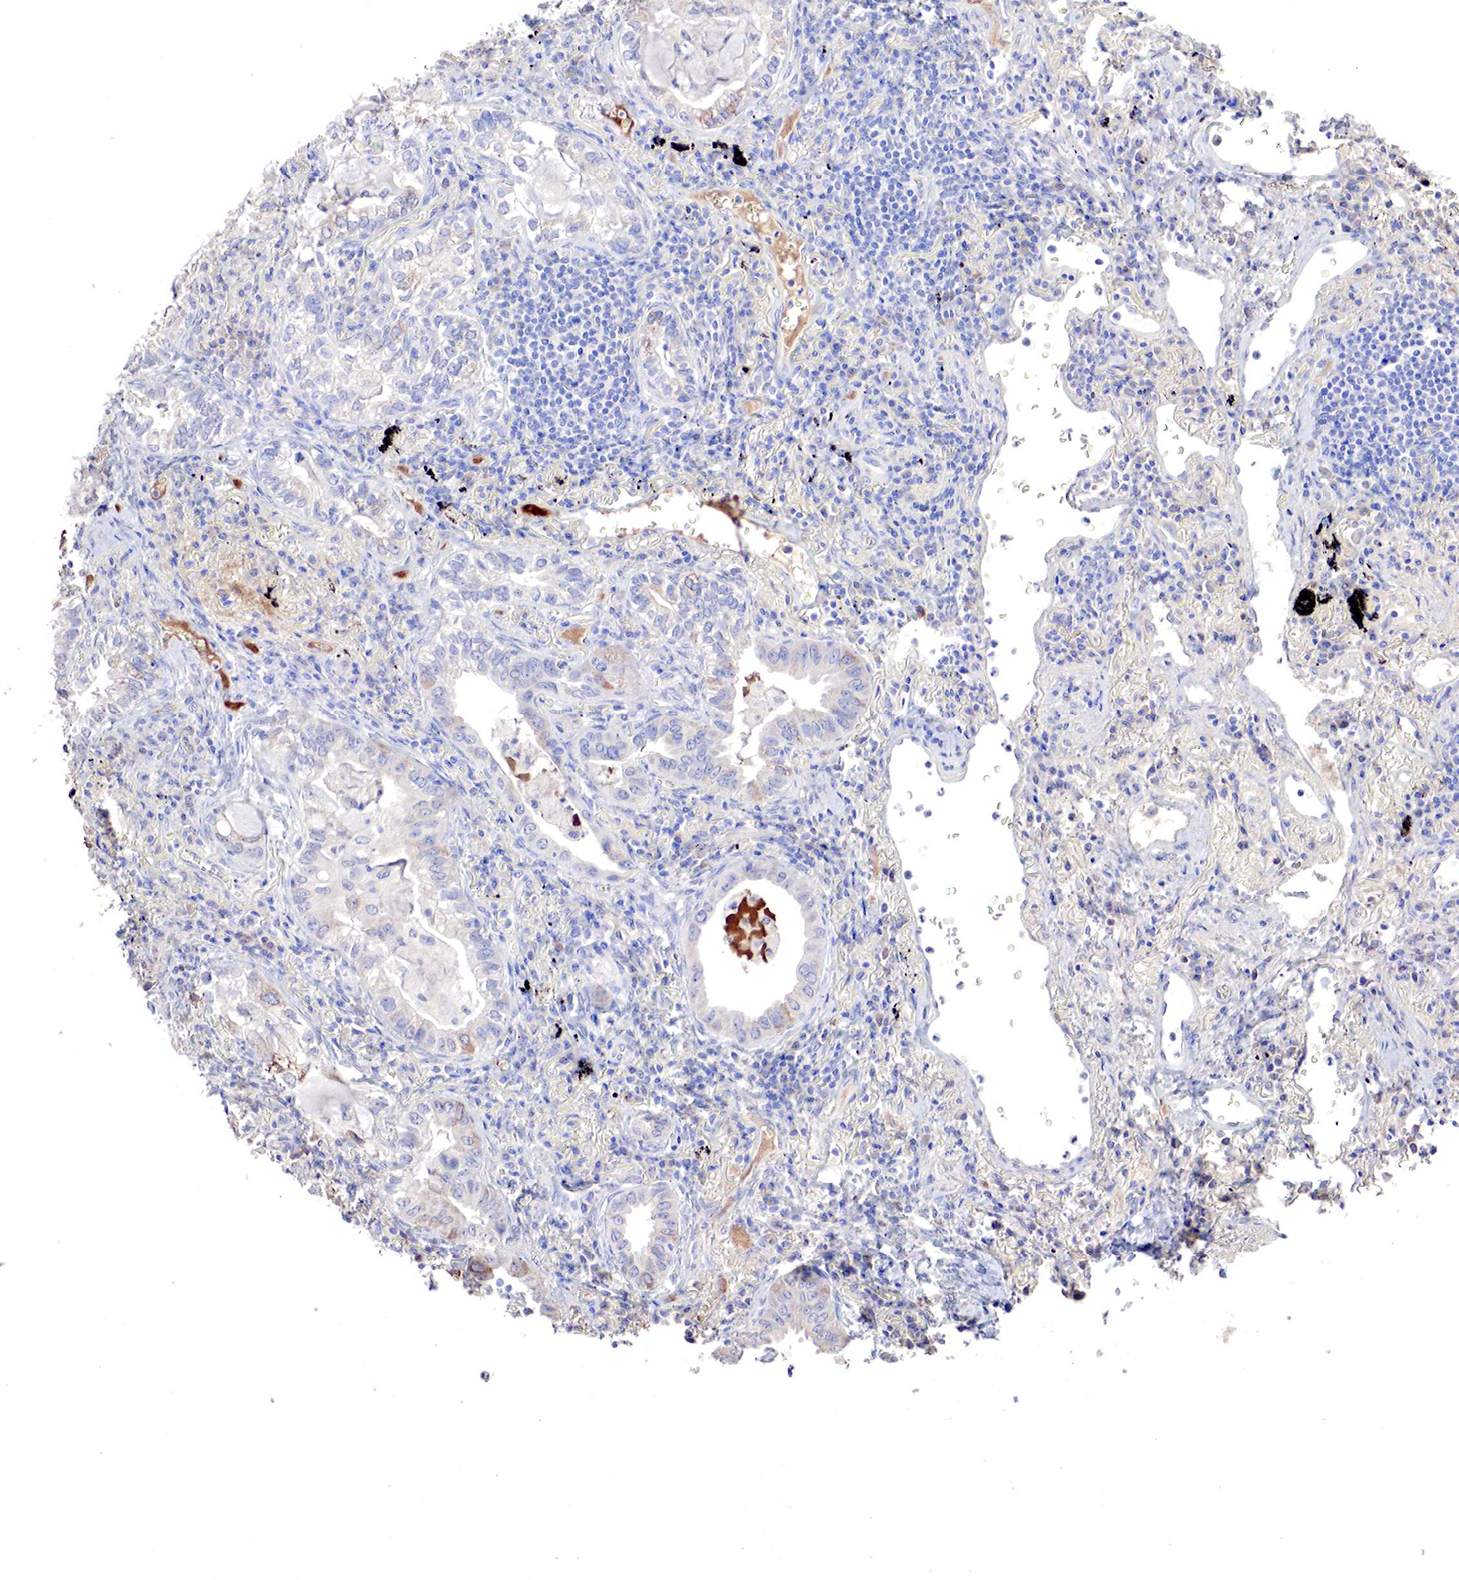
{"staining": {"intensity": "negative", "quantity": "none", "location": "none"}, "tissue": "lung cancer", "cell_type": "Tumor cells", "image_type": "cancer", "snomed": [{"axis": "morphology", "description": "Adenocarcinoma, NOS"}, {"axis": "topography", "description": "Lung"}], "caption": "Adenocarcinoma (lung) was stained to show a protein in brown. There is no significant staining in tumor cells. (DAB (3,3'-diaminobenzidine) immunohistochemistry with hematoxylin counter stain).", "gene": "GATA1", "patient": {"sex": "female", "age": 50}}